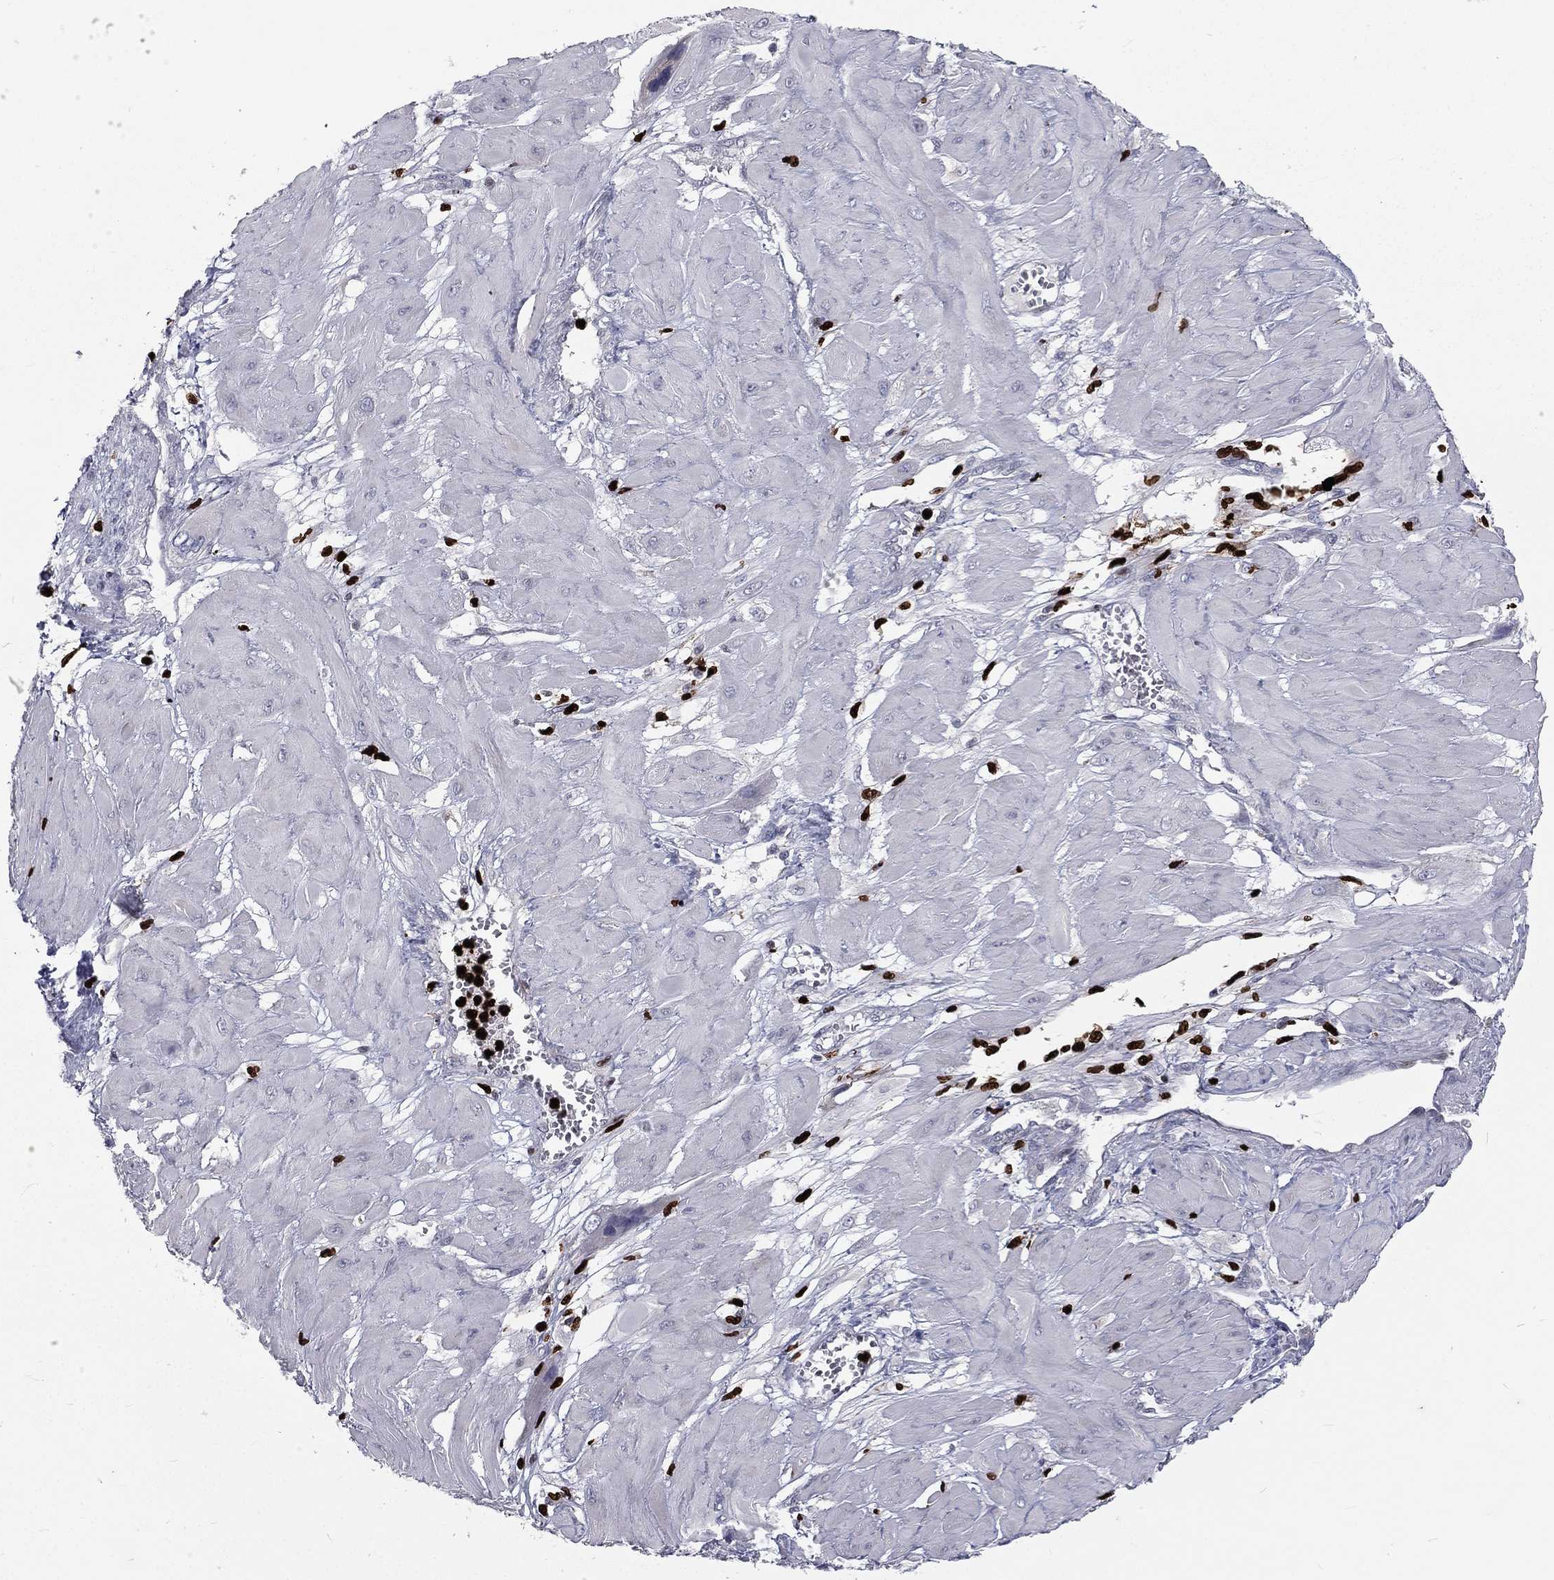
{"staining": {"intensity": "negative", "quantity": "none", "location": "none"}, "tissue": "cervical cancer", "cell_type": "Tumor cells", "image_type": "cancer", "snomed": [{"axis": "morphology", "description": "Squamous cell carcinoma, NOS"}, {"axis": "topography", "description": "Cervix"}], "caption": "The IHC micrograph has no significant expression in tumor cells of cervical cancer tissue. (DAB immunohistochemistry visualized using brightfield microscopy, high magnification).", "gene": "MNDA", "patient": {"sex": "female", "age": 34}}